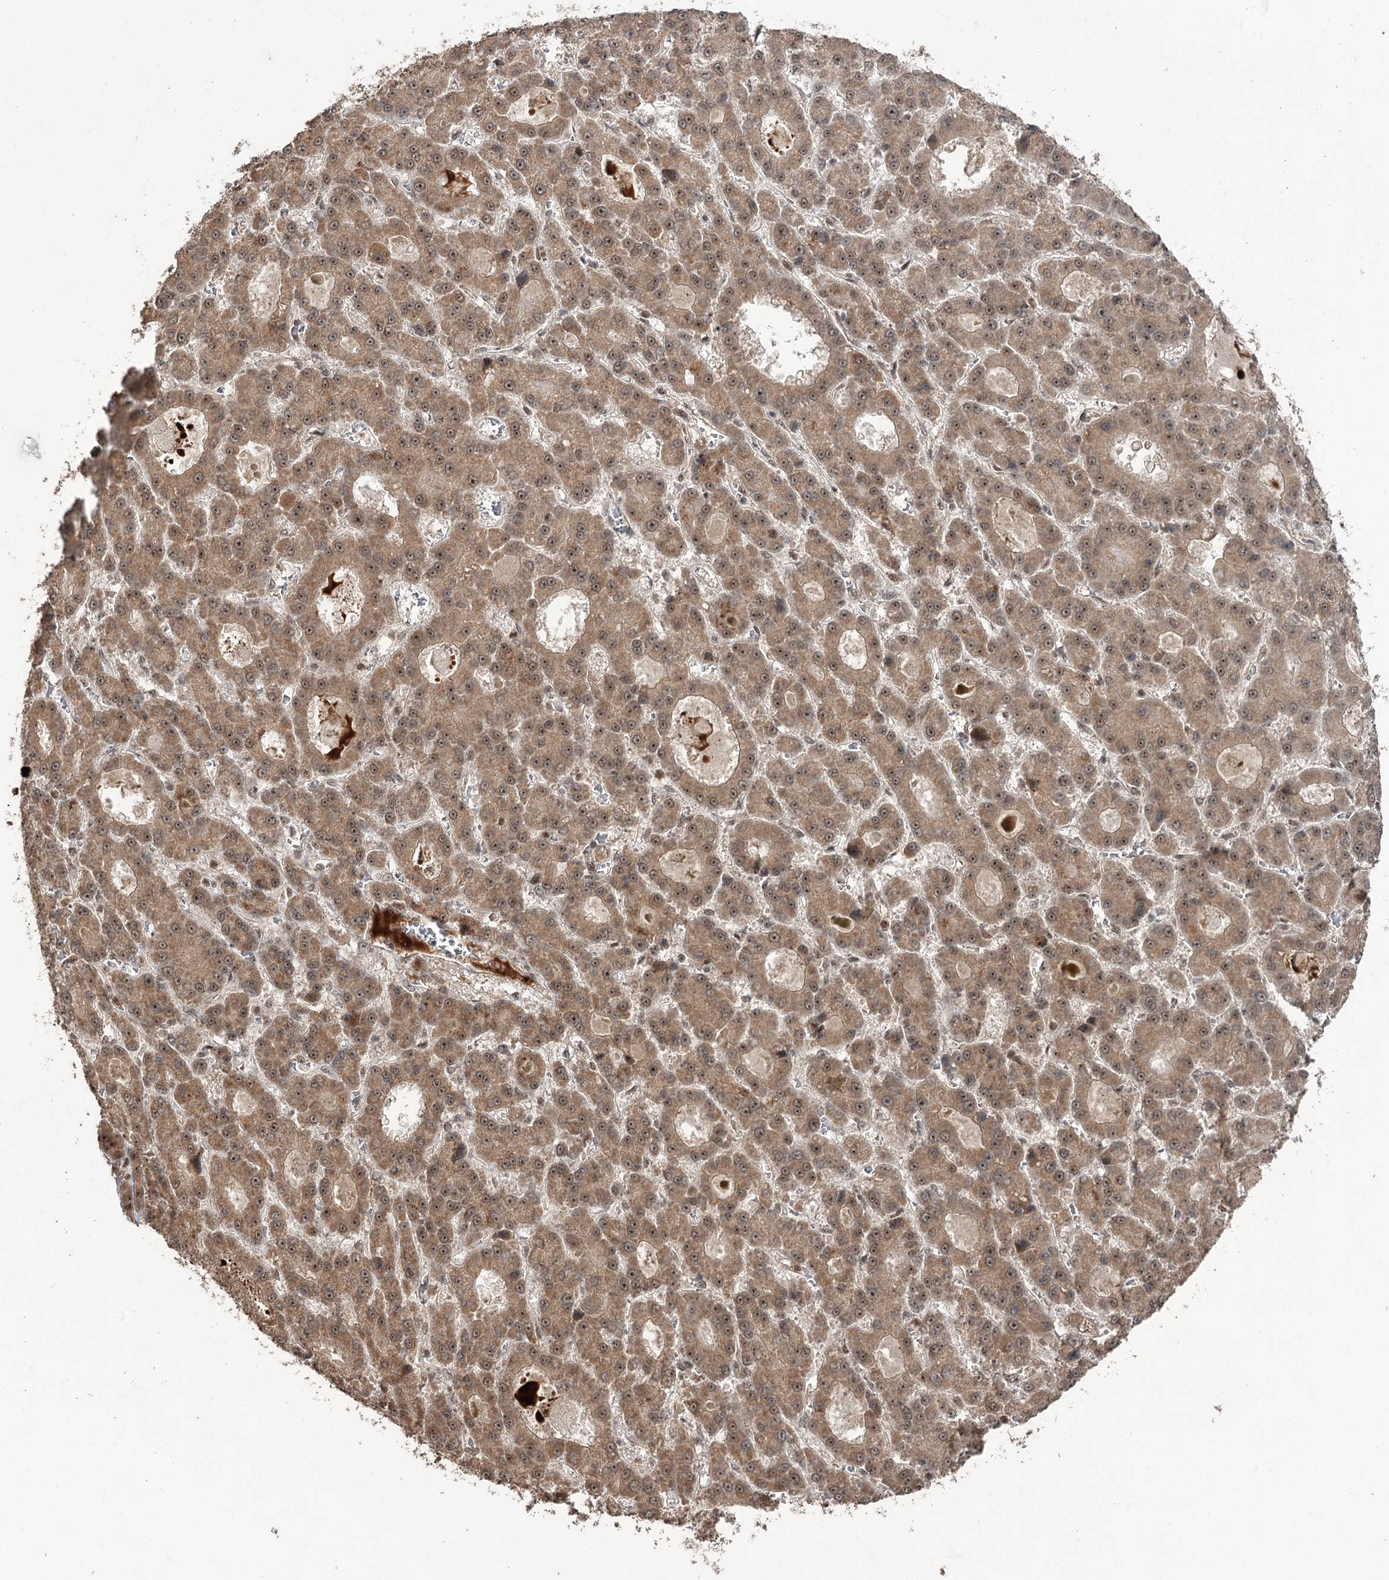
{"staining": {"intensity": "moderate", "quantity": ">75%", "location": "cytoplasmic/membranous"}, "tissue": "liver cancer", "cell_type": "Tumor cells", "image_type": "cancer", "snomed": [{"axis": "morphology", "description": "Carcinoma, Hepatocellular, NOS"}, {"axis": "topography", "description": "Liver"}], "caption": "Protein staining exhibits moderate cytoplasmic/membranous expression in approximately >75% of tumor cells in hepatocellular carcinoma (liver).", "gene": "ERCC3", "patient": {"sex": "male", "age": 70}}